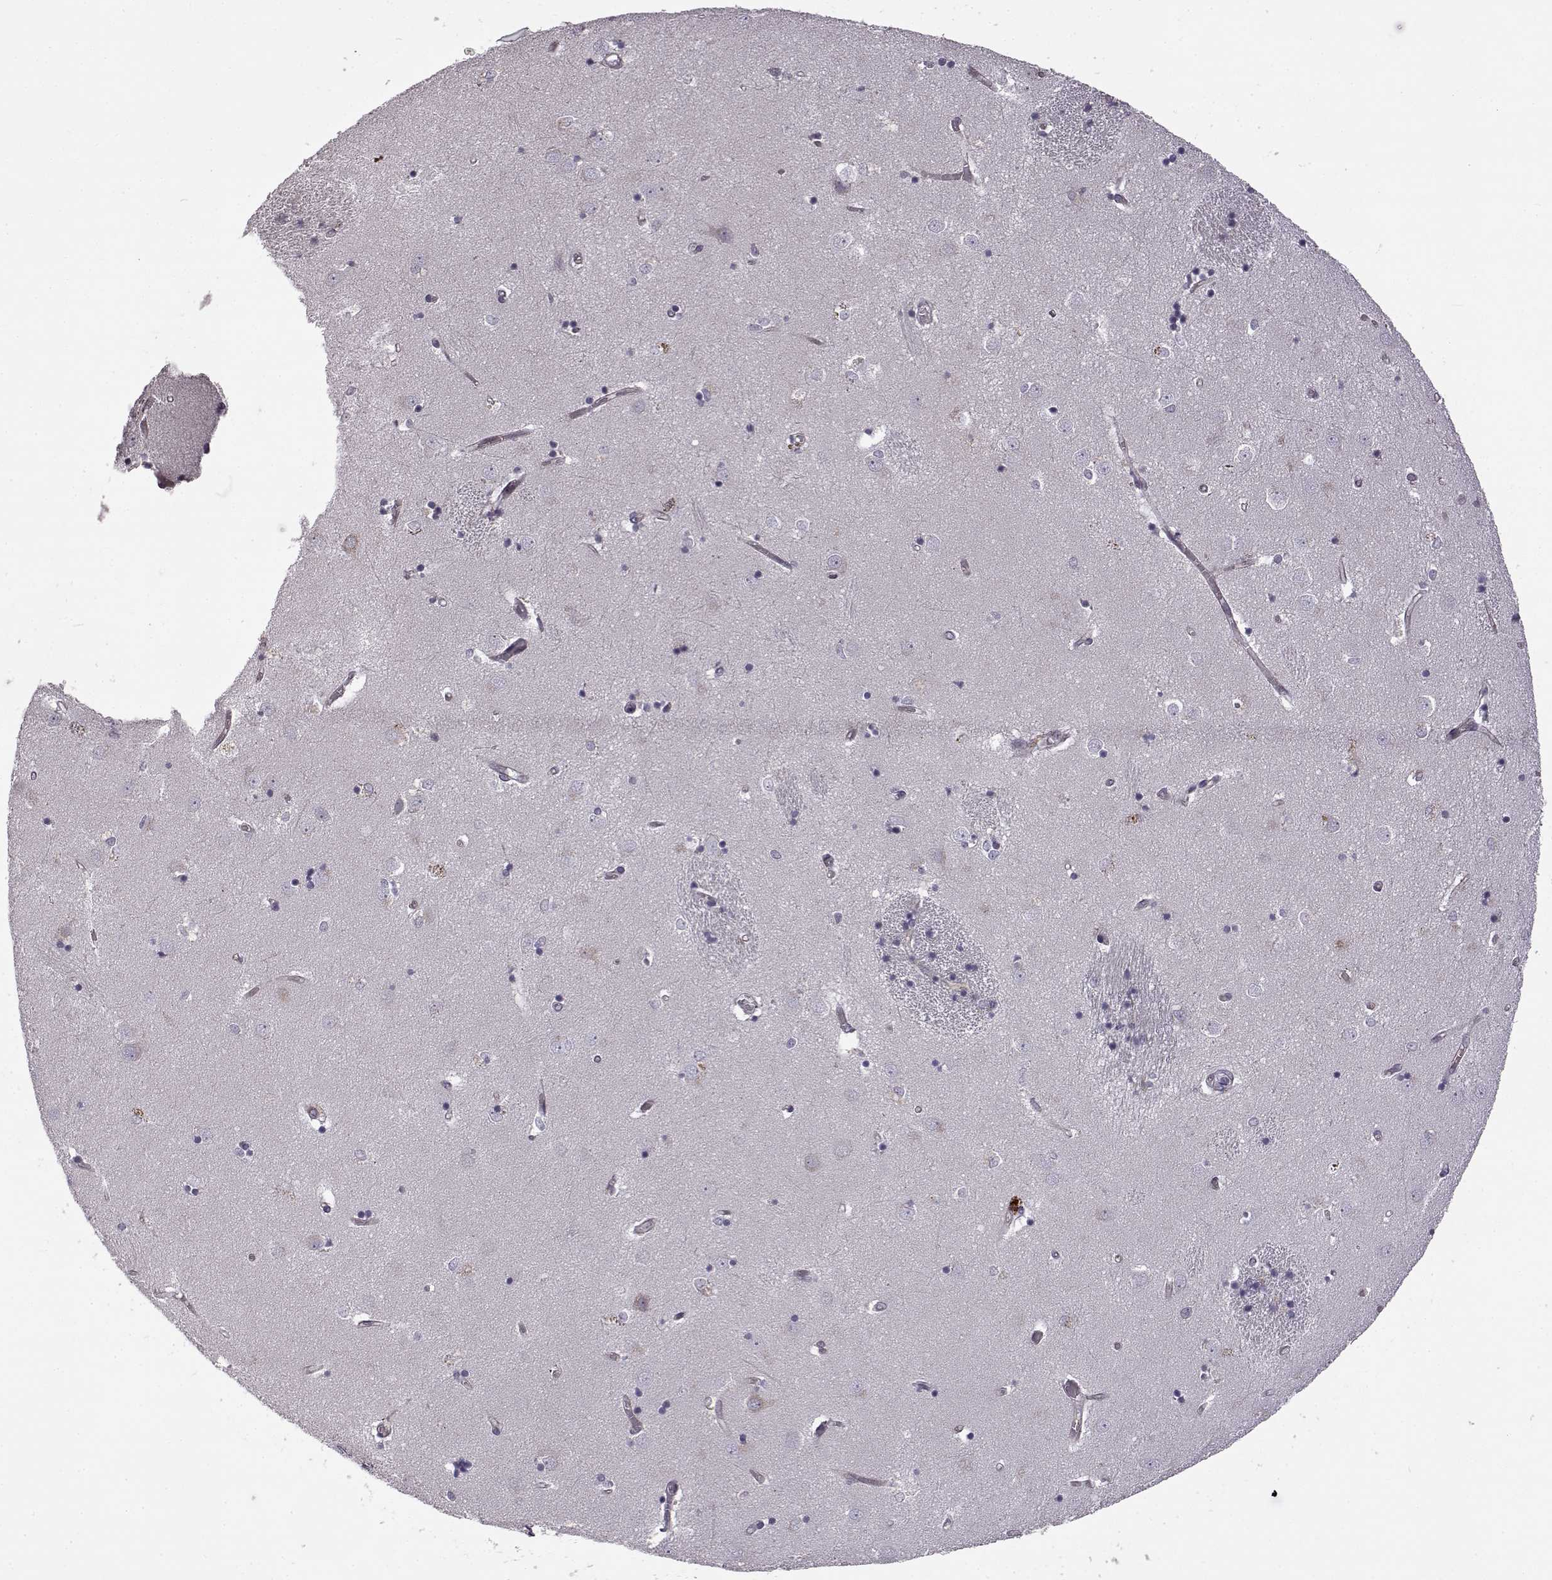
{"staining": {"intensity": "negative", "quantity": "none", "location": "none"}, "tissue": "caudate", "cell_type": "Glial cells", "image_type": "normal", "snomed": [{"axis": "morphology", "description": "Normal tissue, NOS"}, {"axis": "topography", "description": "Lateral ventricle wall"}], "caption": "Immunohistochemistry (IHC) histopathology image of benign caudate stained for a protein (brown), which reveals no expression in glial cells.", "gene": "B3GNT6", "patient": {"sex": "male", "age": 54}}